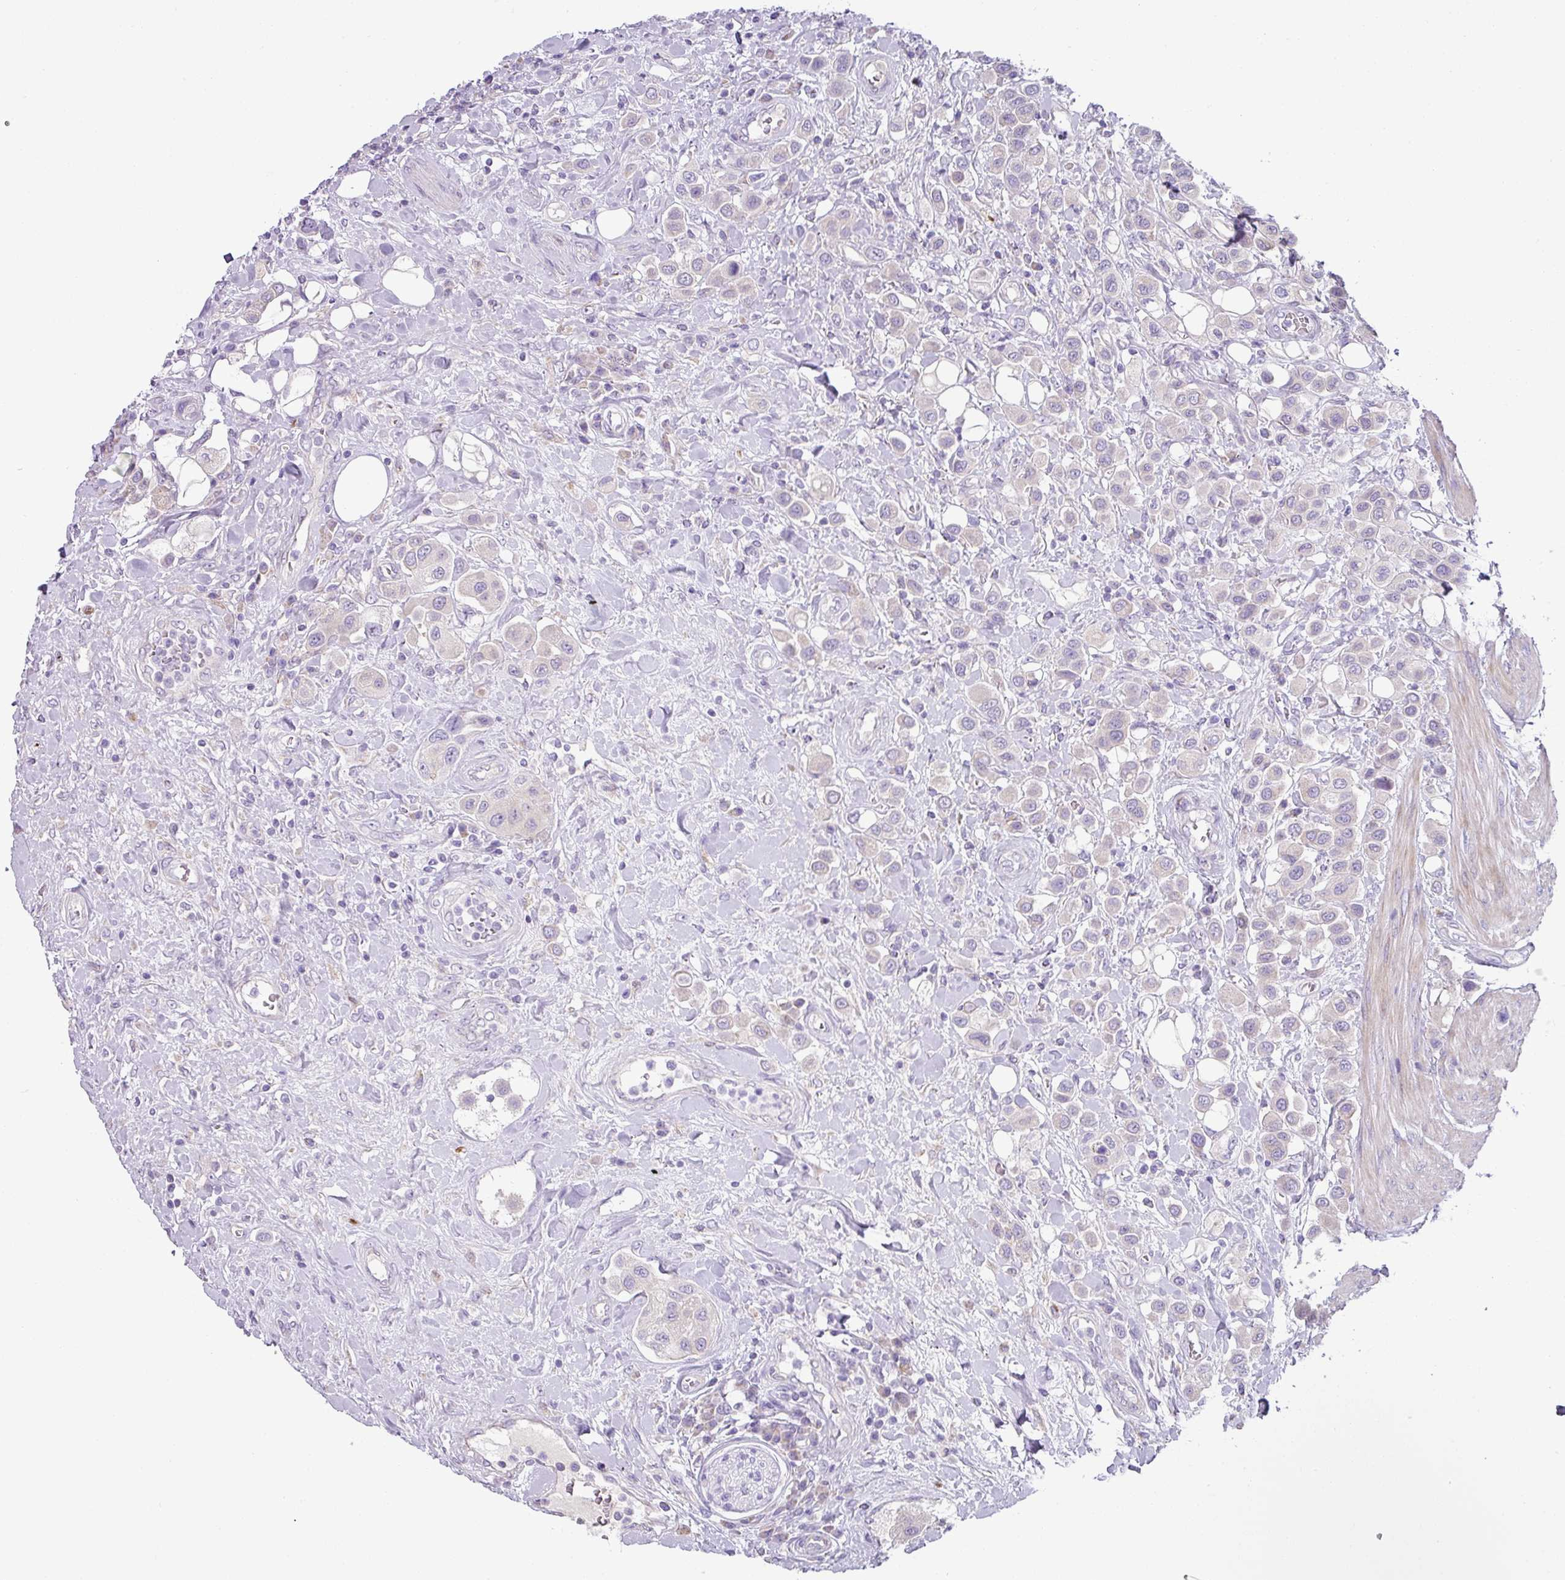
{"staining": {"intensity": "negative", "quantity": "none", "location": "none"}, "tissue": "urothelial cancer", "cell_type": "Tumor cells", "image_type": "cancer", "snomed": [{"axis": "morphology", "description": "Urothelial carcinoma, High grade"}, {"axis": "topography", "description": "Urinary bladder"}], "caption": "This is an IHC histopathology image of high-grade urothelial carcinoma. There is no staining in tumor cells.", "gene": "RGS16", "patient": {"sex": "male", "age": 50}}